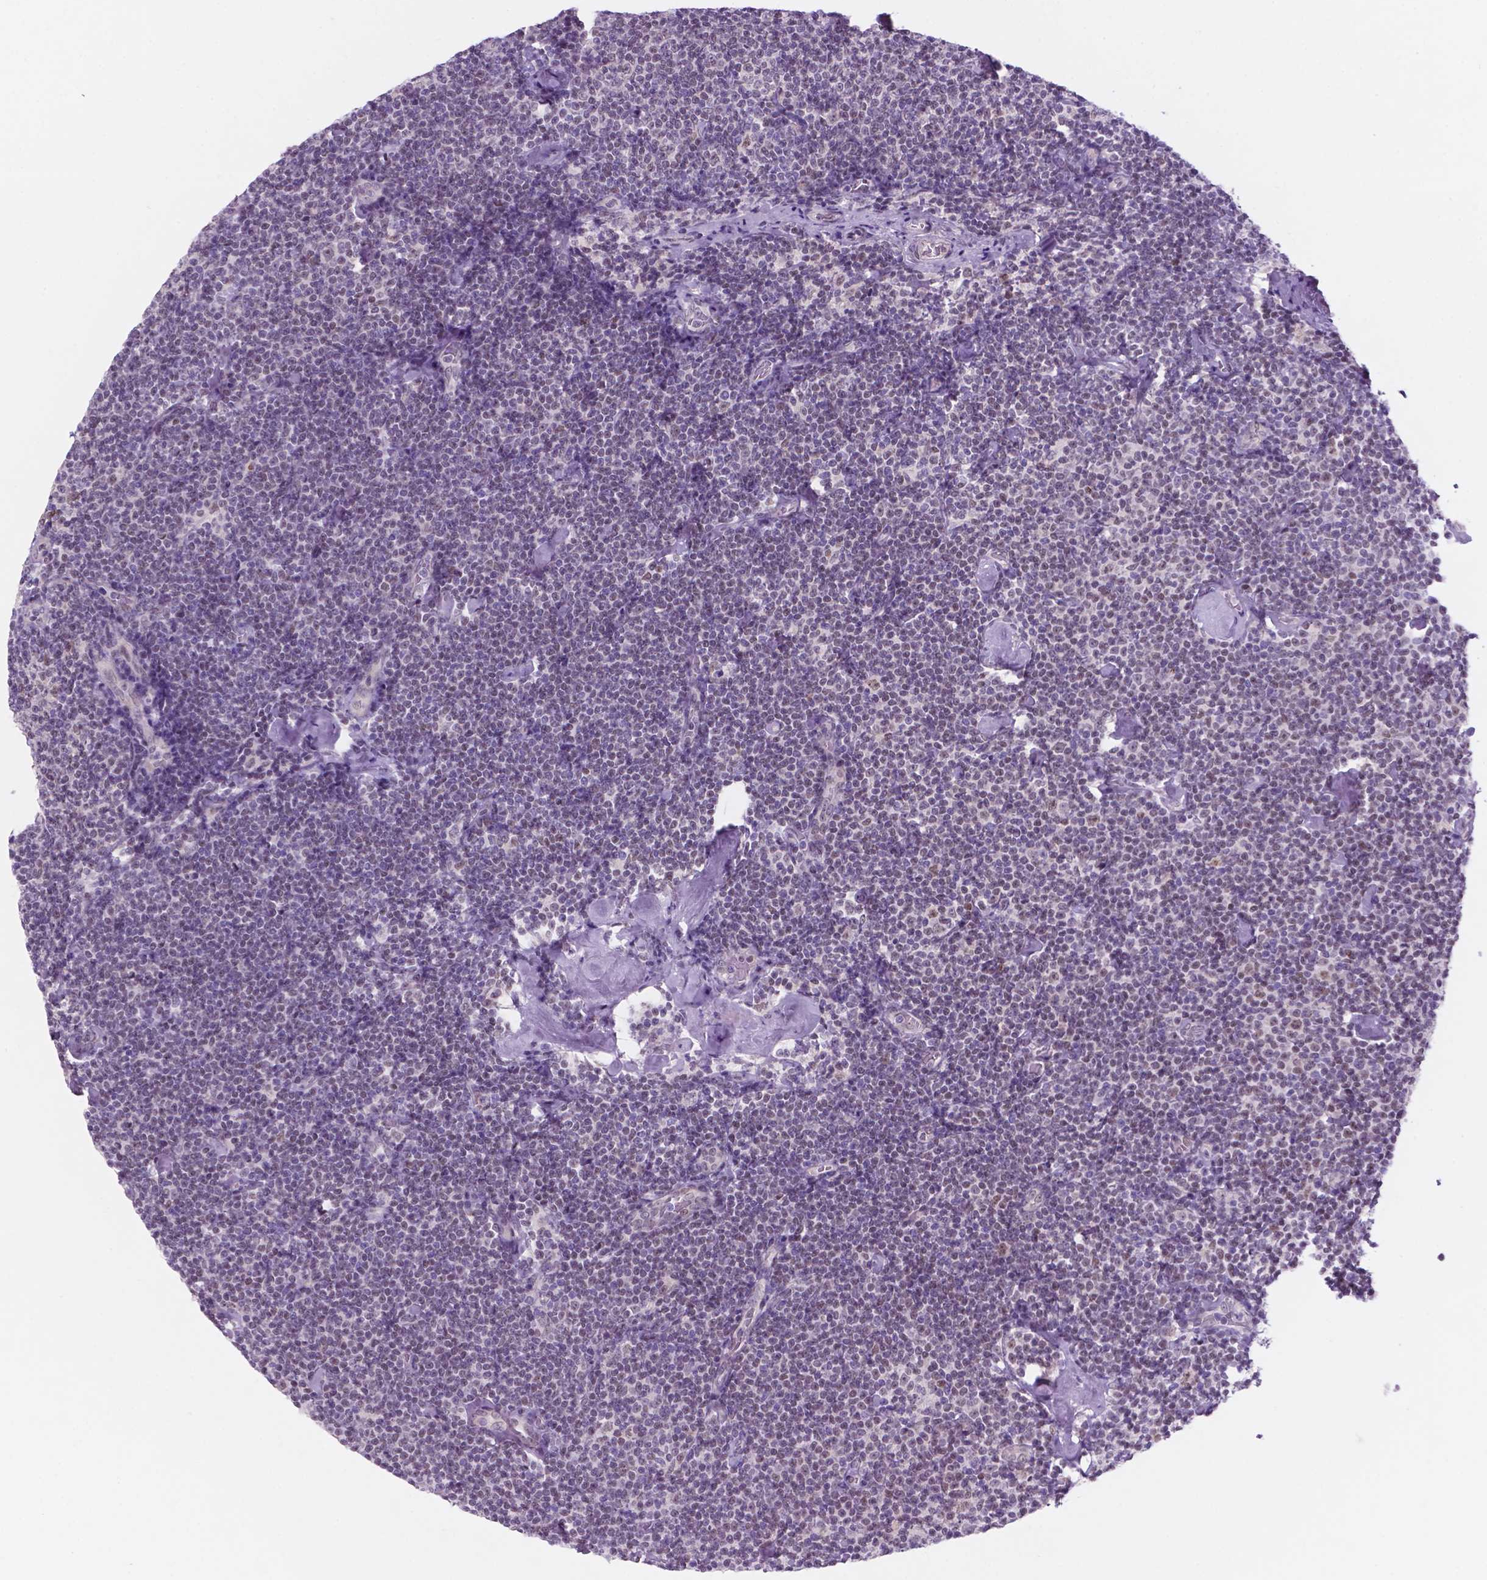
{"staining": {"intensity": "negative", "quantity": "none", "location": "none"}, "tissue": "lymphoma", "cell_type": "Tumor cells", "image_type": "cancer", "snomed": [{"axis": "morphology", "description": "Malignant lymphoma, non-Hodgkin's type, Low grade"}, {"axis": "topography", "description": "Lymph node"}], "caption": "A high-resolution micrograph shows immunohistochemistry (IHC) staining of low-grade malignant lymphoma, non-Hodgkin's type, which displays no significant expression in tumor cells. (DAB IHC visualized using brightfield microscopy, high magnification).", "gene": "FAM50B", "patient": {"sex": "male", "age": 81}}